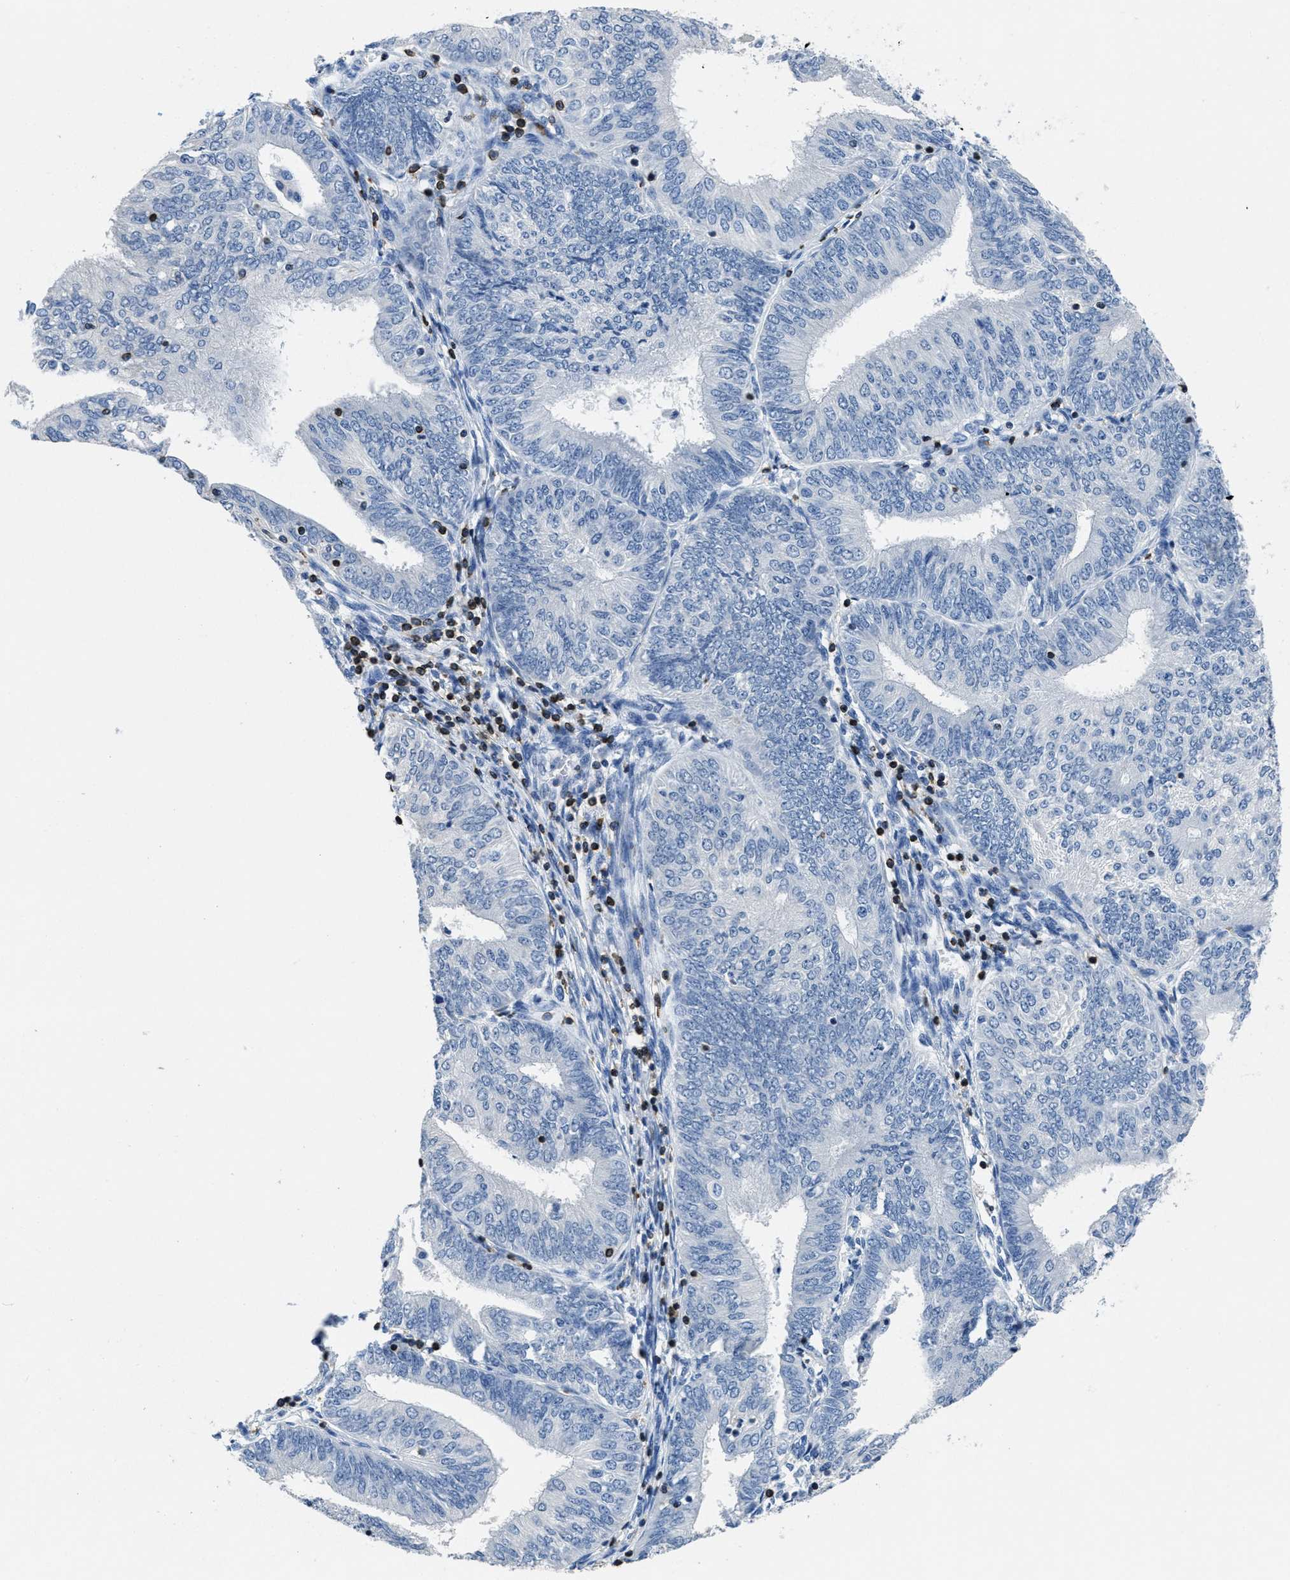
{"staining": {"intensity": "negative", "quantity": "none", "location": "none"}, "tissue": "endometrial cancer", "cell_type": "Tumor cells", "image_type": "cancer", "snomed": [{"axis": "morphology", "description": "Adenocarcinoma, NOS"}, {"axis": "topography", "description": "Endometrium"}], "caption": "The photomicrograph displays no staining of tumor cells in endometrial adenocarcinoma.", "gene": "ITGA3", "patient": {"sex": "female", "age": 58}}